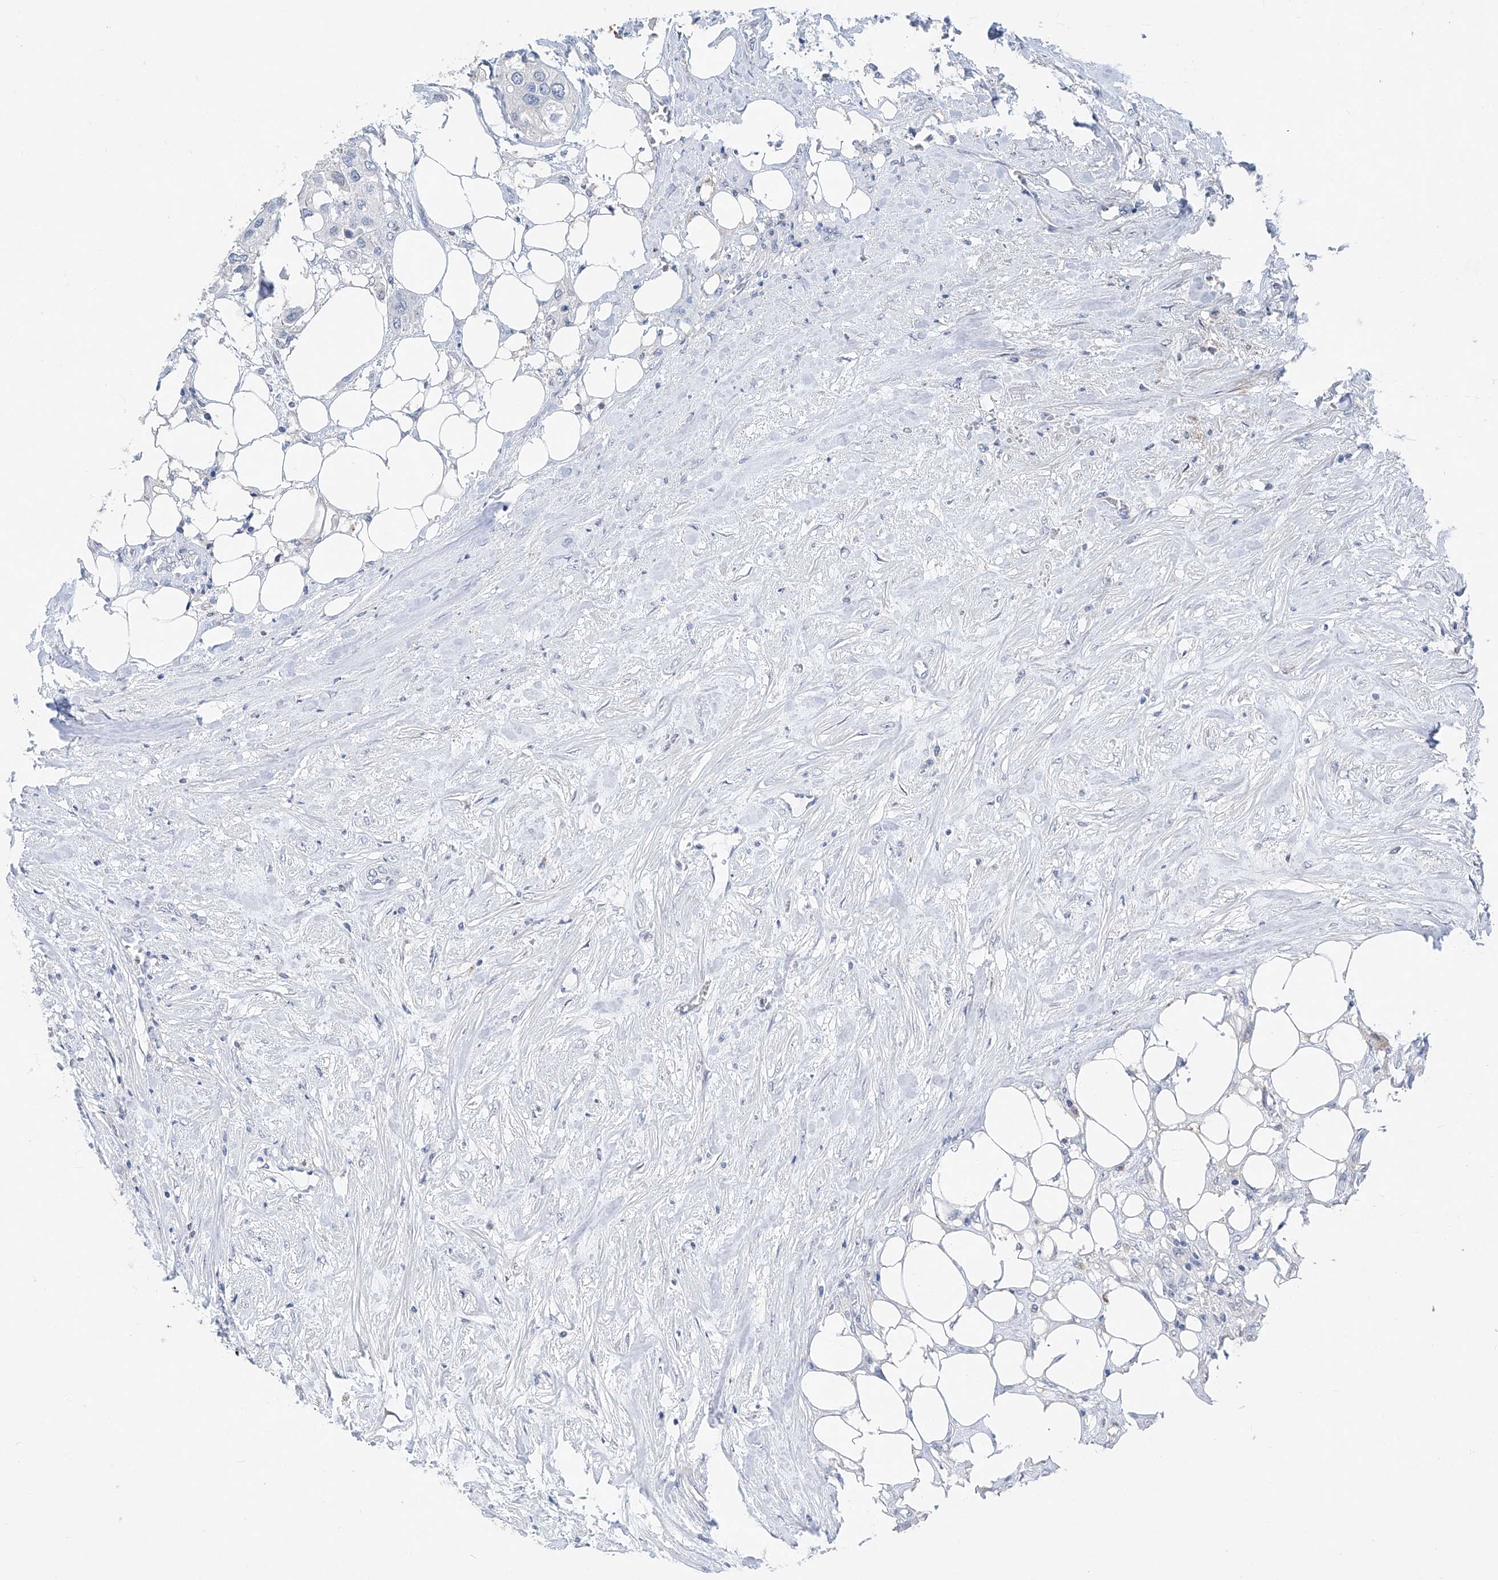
{"staining": {"intensity": "negative", "quantity": "none", "location": "none"}, "tissue": "urothelial cancer", "cell_type": "Tumor cells", "image_type": "cancer", "snomed": [{"axis": "morphology", "description": "Urothelial carcinoma, High grade"}, {"axis": "topography", "description": "Urinary bladder"}], "caption": "Immunohistochemistry of human high-grade urothelial carcinoma shows no expression in tumor cells.", "gene": "FUCA2", "patient": {"sex": "male", "age": 64}}